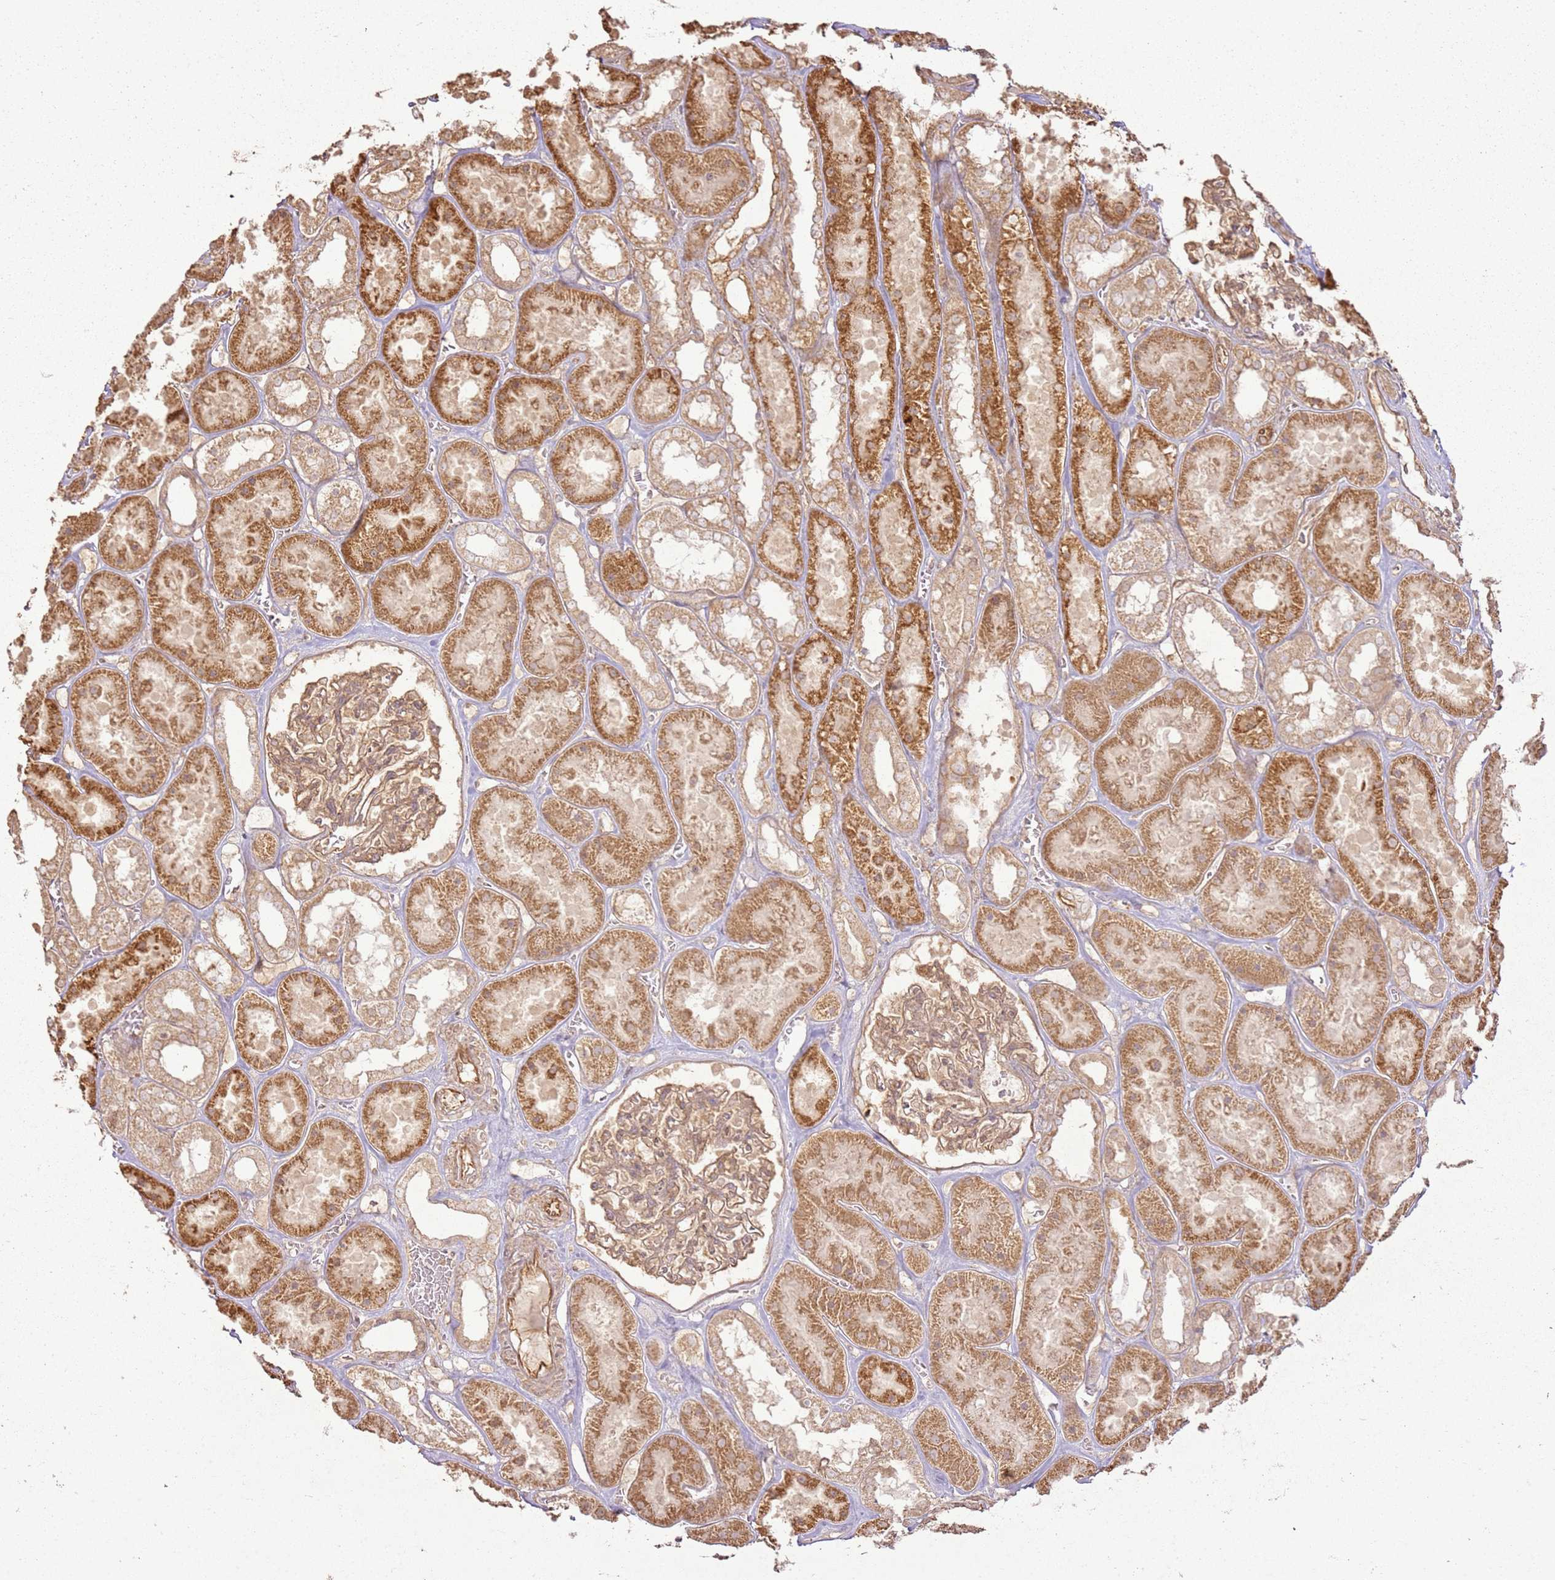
{"staining": {"intensity": "weak", "quantity": ">75%", "location": "cytoplasmic/membranous"}, "tissue": "kidney", "cell_type": "Cells in glomeruli", "image_type": "normal", "snomed": [{"axis": "morphology", "description": "Normal tissue, NOS"}, {"axis": "topography", "description": "Kidney"}], "caption": "Protein positivity by immunohistochemistry reveals weak cytoplasmic/membranous positivity in approximately >75% of cells in glomeruli in normal kidney. The staining is performed using DAB brown chromogen to label protein expression. The nuclei are counter-stained blue using hematoxylin.", "gene": "ZNF776", "patient": {"sex": "female", "age": 41}}